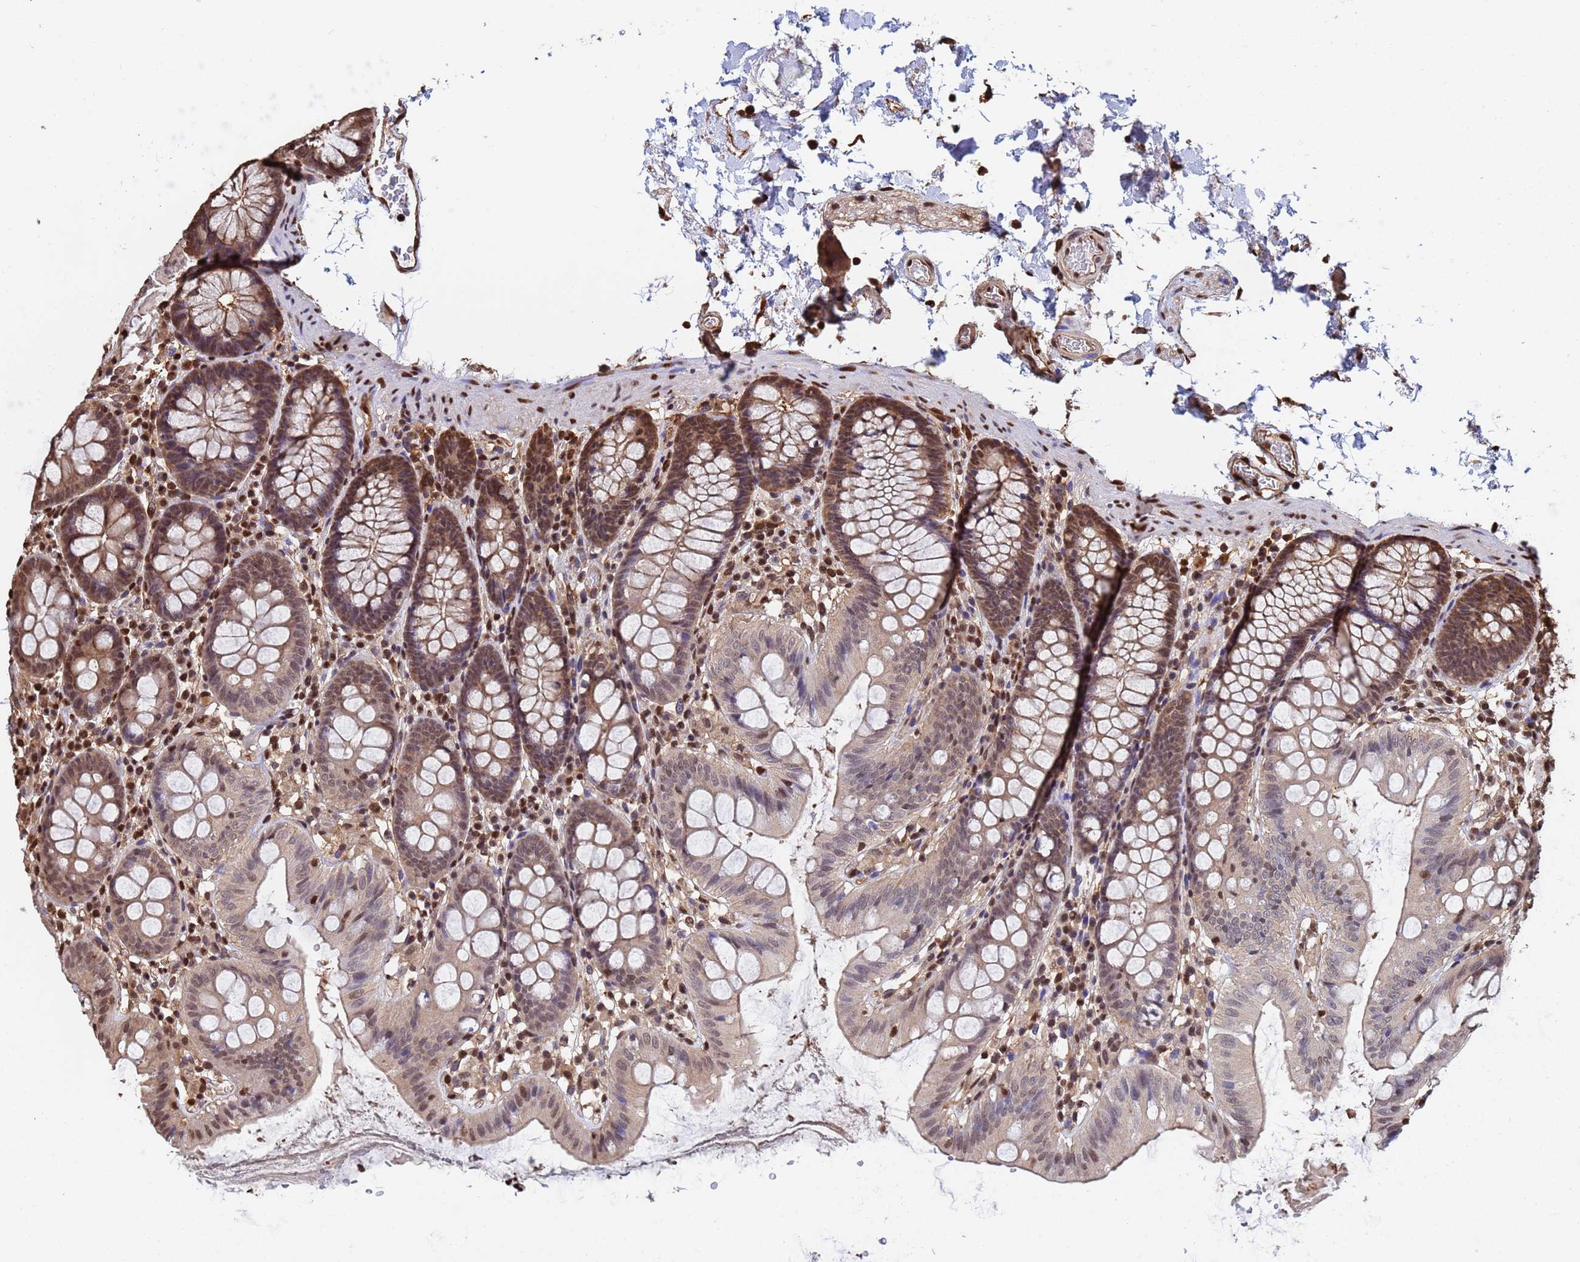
{"staining": {"intensity": "moderate", "quantity": ">75%", "location": "cytoplasmic/membranous,nuclear"}, "tissue": "colon", "cell_type": "Endothelial cells", "image_type": "normal", "snomed": [{"axis": "morphology", "description": "Normal tissue, NOS"}, {"axis": "topography", "description": "Colon"}], "caption": "Unremarkable colon displays moderate cytoplasmic/membranous,nuclear expression in about >75% of endothelial cells.", "gene": "SUMO2", "patient": {"sex": "male", "age": 75}}